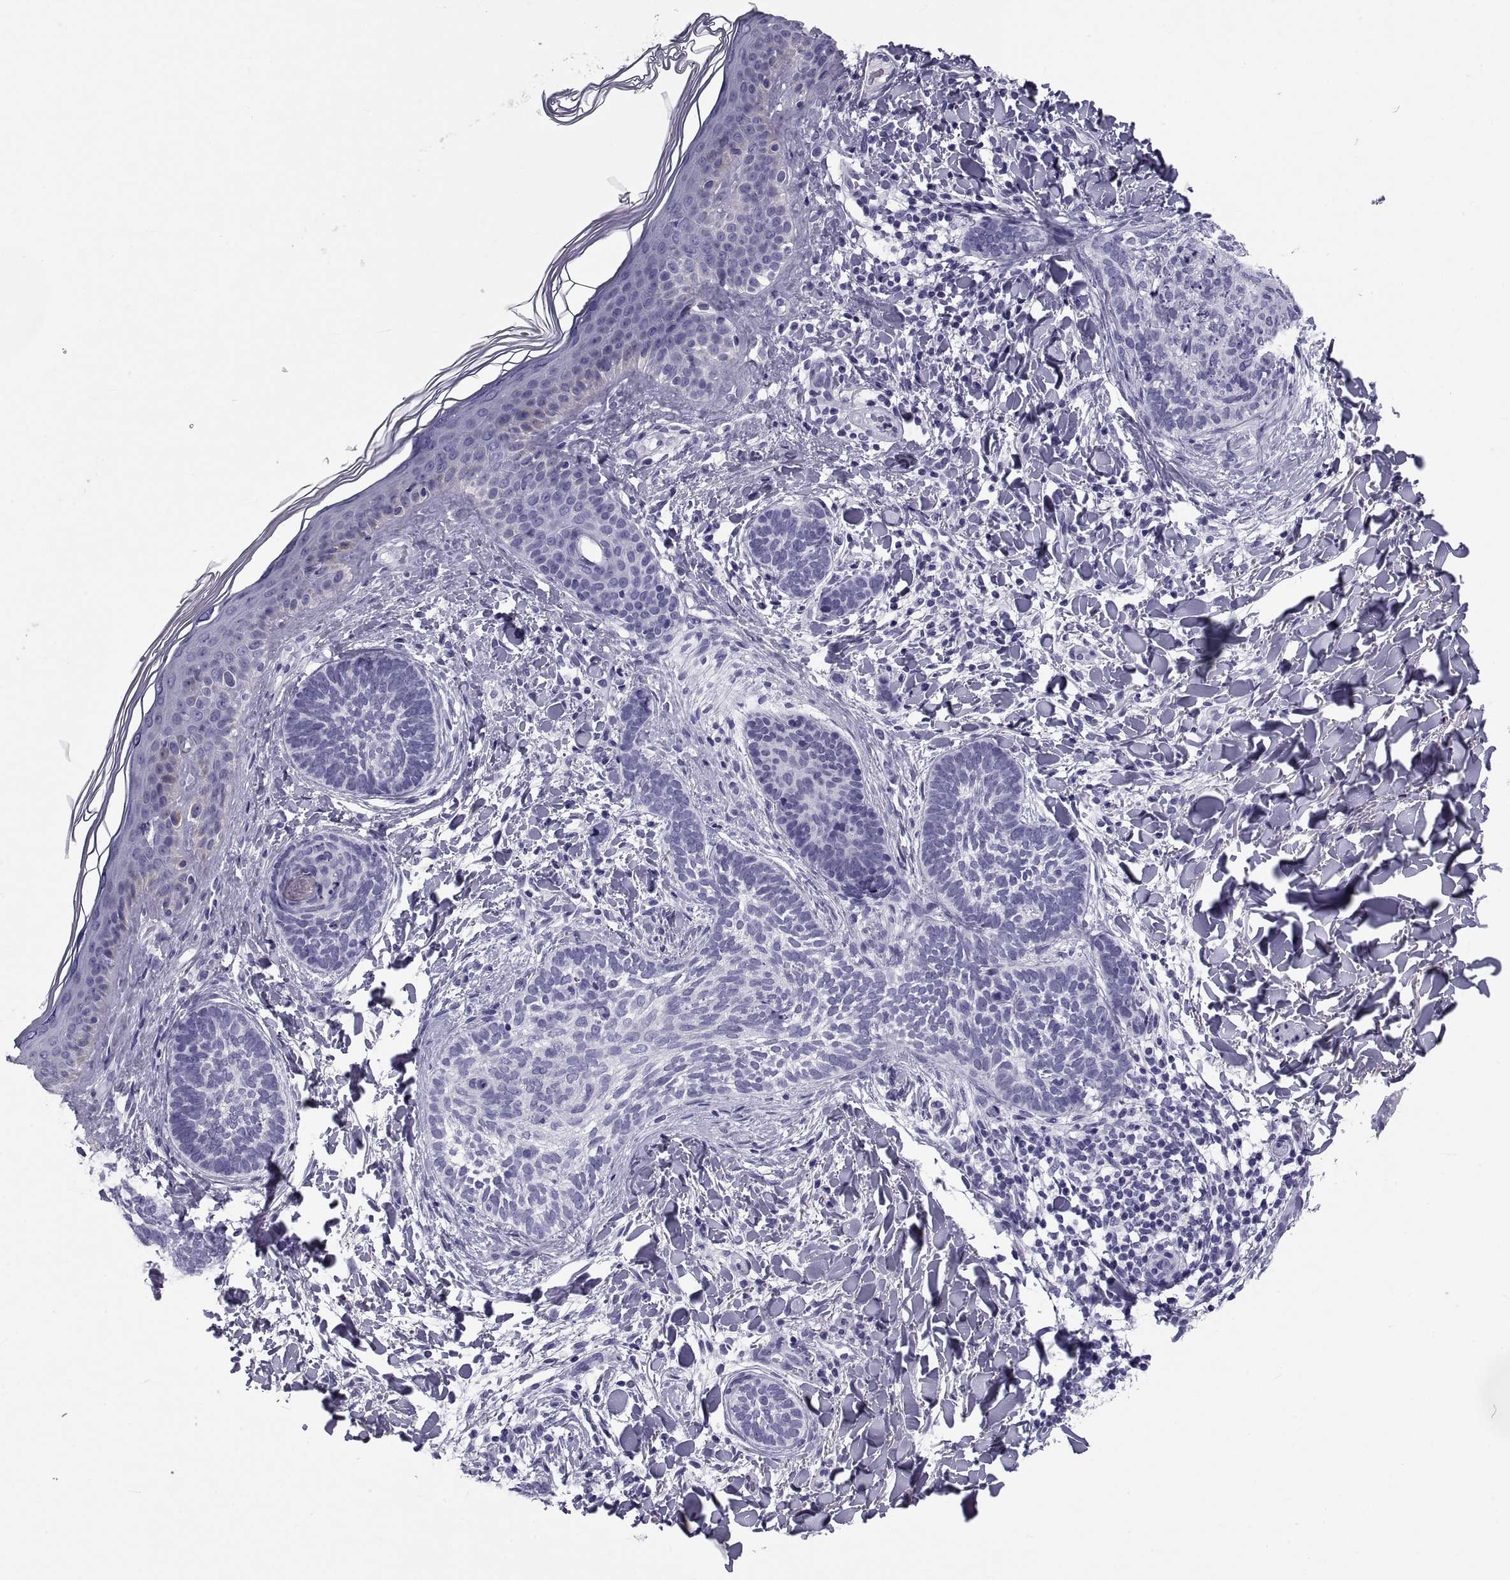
{"staining": {"intensity": "negative", "quantity": "none", "location": "none"}, "tissue": "skin cancer", "cell_type": "Tumor cells", "image_type": "cancer", "snomed": [{"axis": "morphology", "description": "Normal tissue, NOS"}, {"axis": "morphology", "description": "Basal cell carcinoma"}, {"axis": "topography", "description": "Skin"}], "caption": "An IHC photomicrograph of skin cancer (basal cell carcinoma) is shown. There is no staining in tumor cells of skin cancer (basal cell carcinoma). The staining is performed using DAB brown chromogen with nuclei counter-stained in using hematoxylin.", "gene": "DEFB129", "patient": {"sex": "male", "age": 46}}